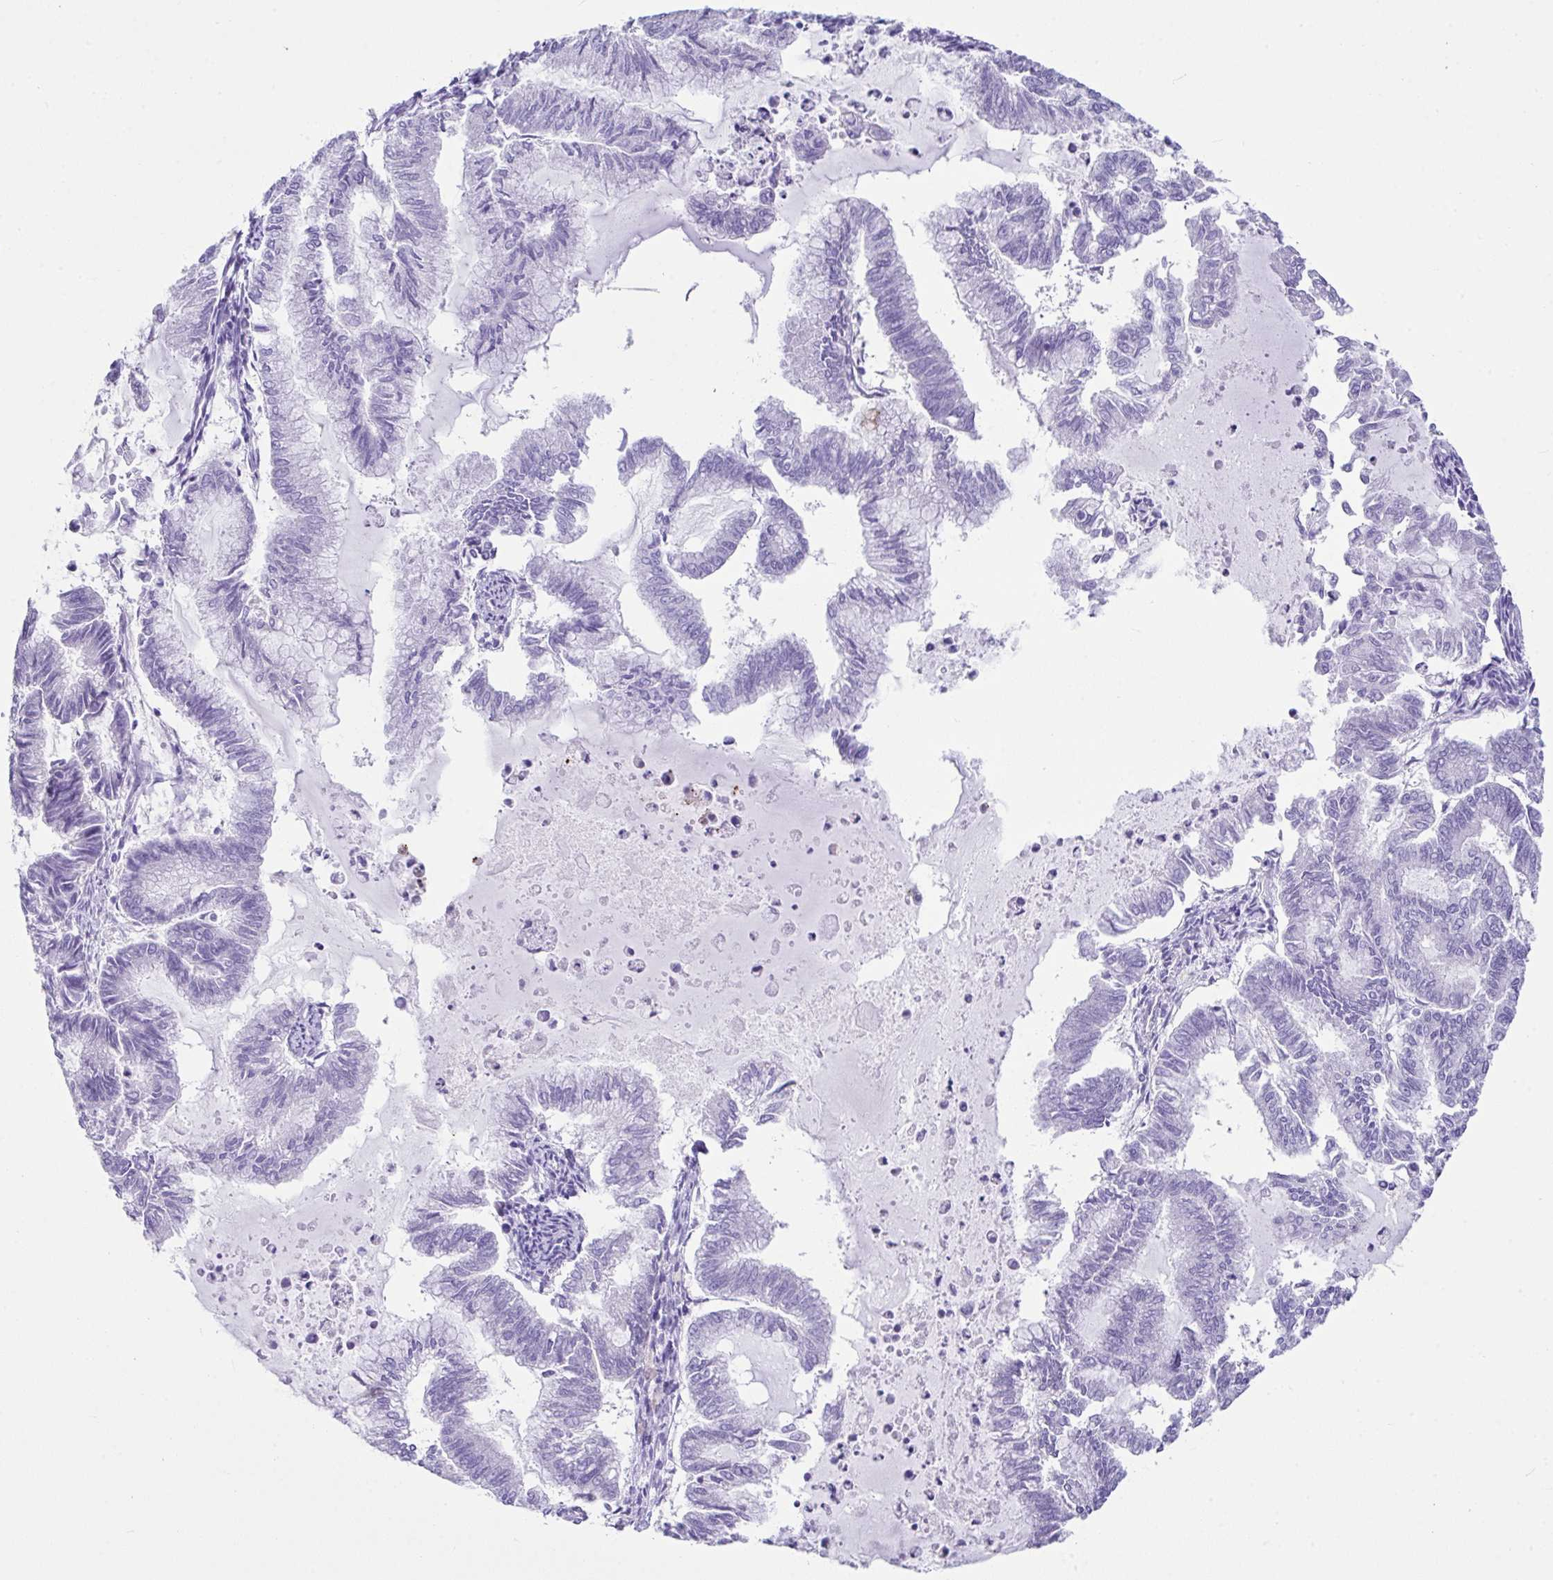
{"staining": {"intensity": "negative", "quantity": "none", "location": "none"}, "tissue": "endometrial cancer", "cell_type": "Tumor cells", "image_type": "cancer", "snomed": [{"axis": "morphology", "description": "Adenocarcinoma, NOS"}, {"axis": "topography", "description": "Endometrium"}], "caption": "This is a histopathology image of immunohistochemistry staining of adenocarcinoma (endometrial), which shows no positivity in tumor cells. (DAB immunohistochemistry, high magnification).", "gene": "LGALS4", "patient": {"sex": "female", "age": 79}}